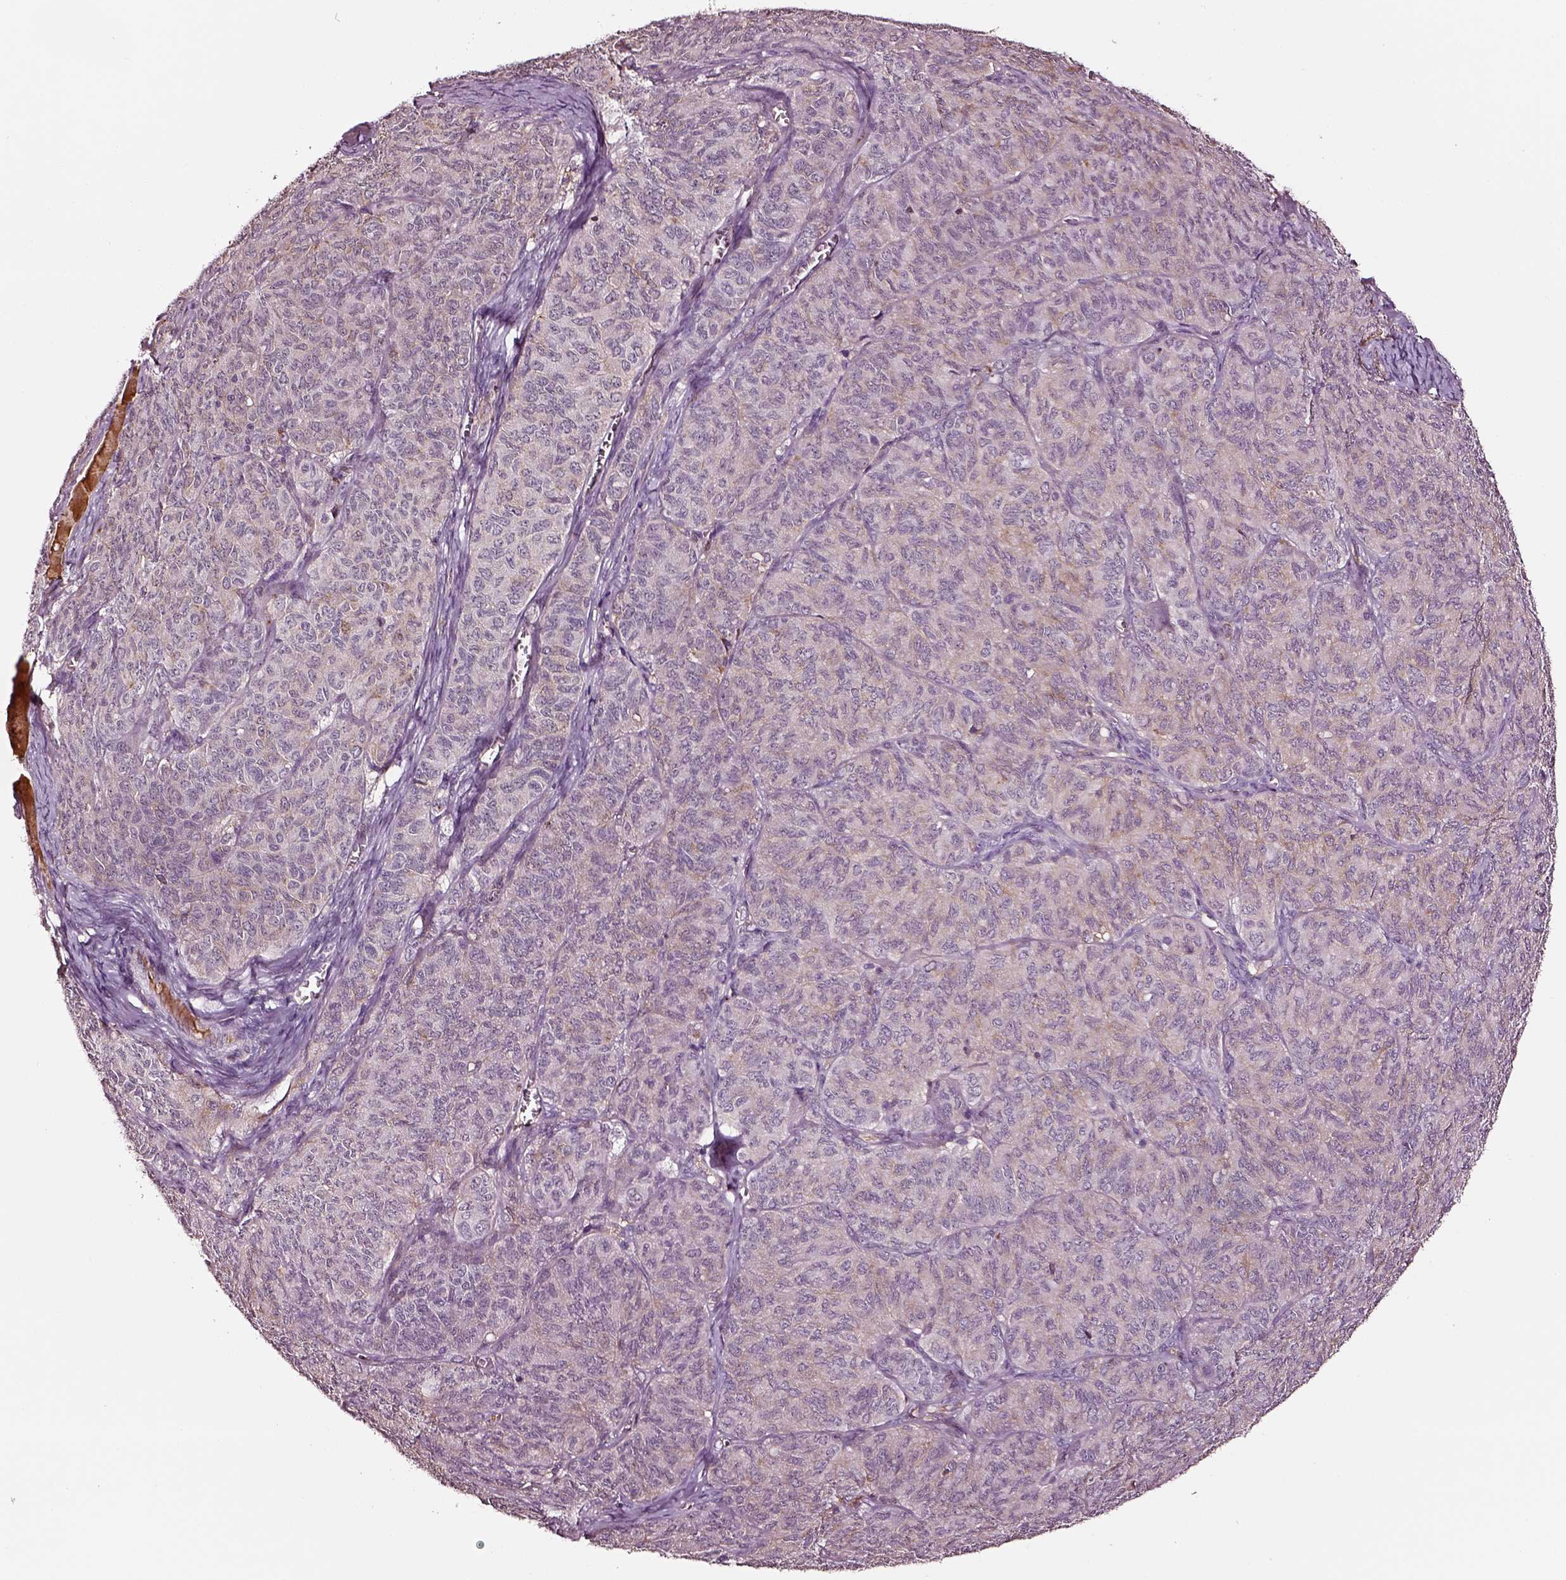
{"staining": {"intensity": "weak", "quantity": "<25%", "location": "cytoplasmic/membranous"}, "tissue": "ovarian cancer", "cell_type": "Tumor cells", "image_type": "cancer", "snomed": [{"axis": "morphology", "description": "Carcinoma, endometroid"}, {"axis": "topography", "description": "Ovary"}], "caption": "A micrograph of human ovarian cancer (endometroid carcinoma) is negative for staining in tumor cells.", "gene": "TF", "patient": {"sex": "female", "age": 80}}